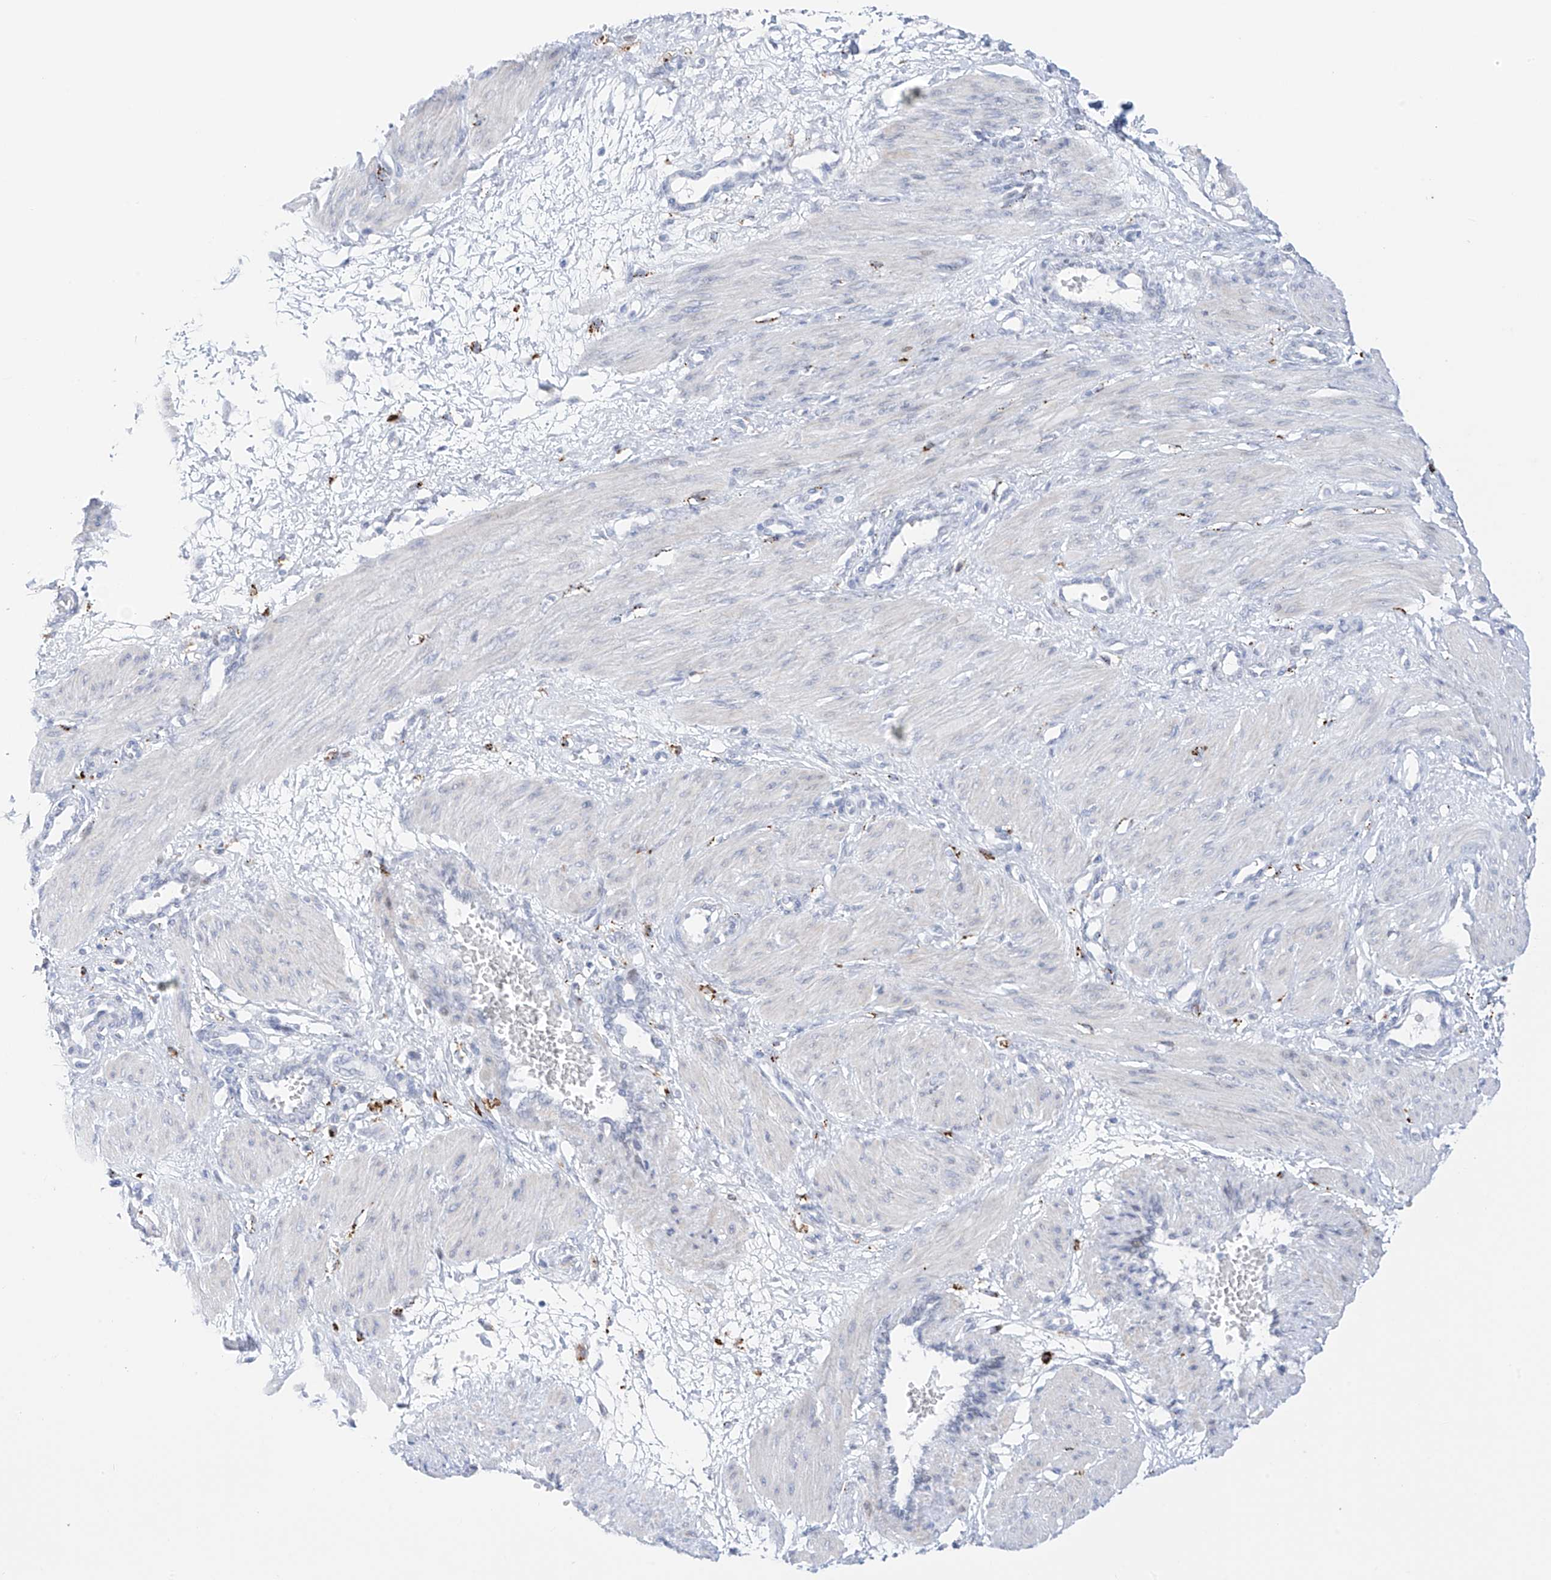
{"staining": {"intensity": "negative", "quantity": "none", "location": "none"}, "tissue": "smooth muscle", "cell_type": "Smooth muscle cells", "image_type": "normal", "snomed": [{"axis": "morphology", "description": "Normal tissue, NOS"}, {"axis": "topography", "description": "Endometrium"}], "caption": "A high-resolution histopathology image shows IHC staining of normal smooth muscle, which displays no significant expression in smooth muscle cells. (Brightfield microscopy of DAB immunohistochemistry (IHC) at high magnification).", "gene": "PSPH", "patient": {"sex": "female", "age": 33}}